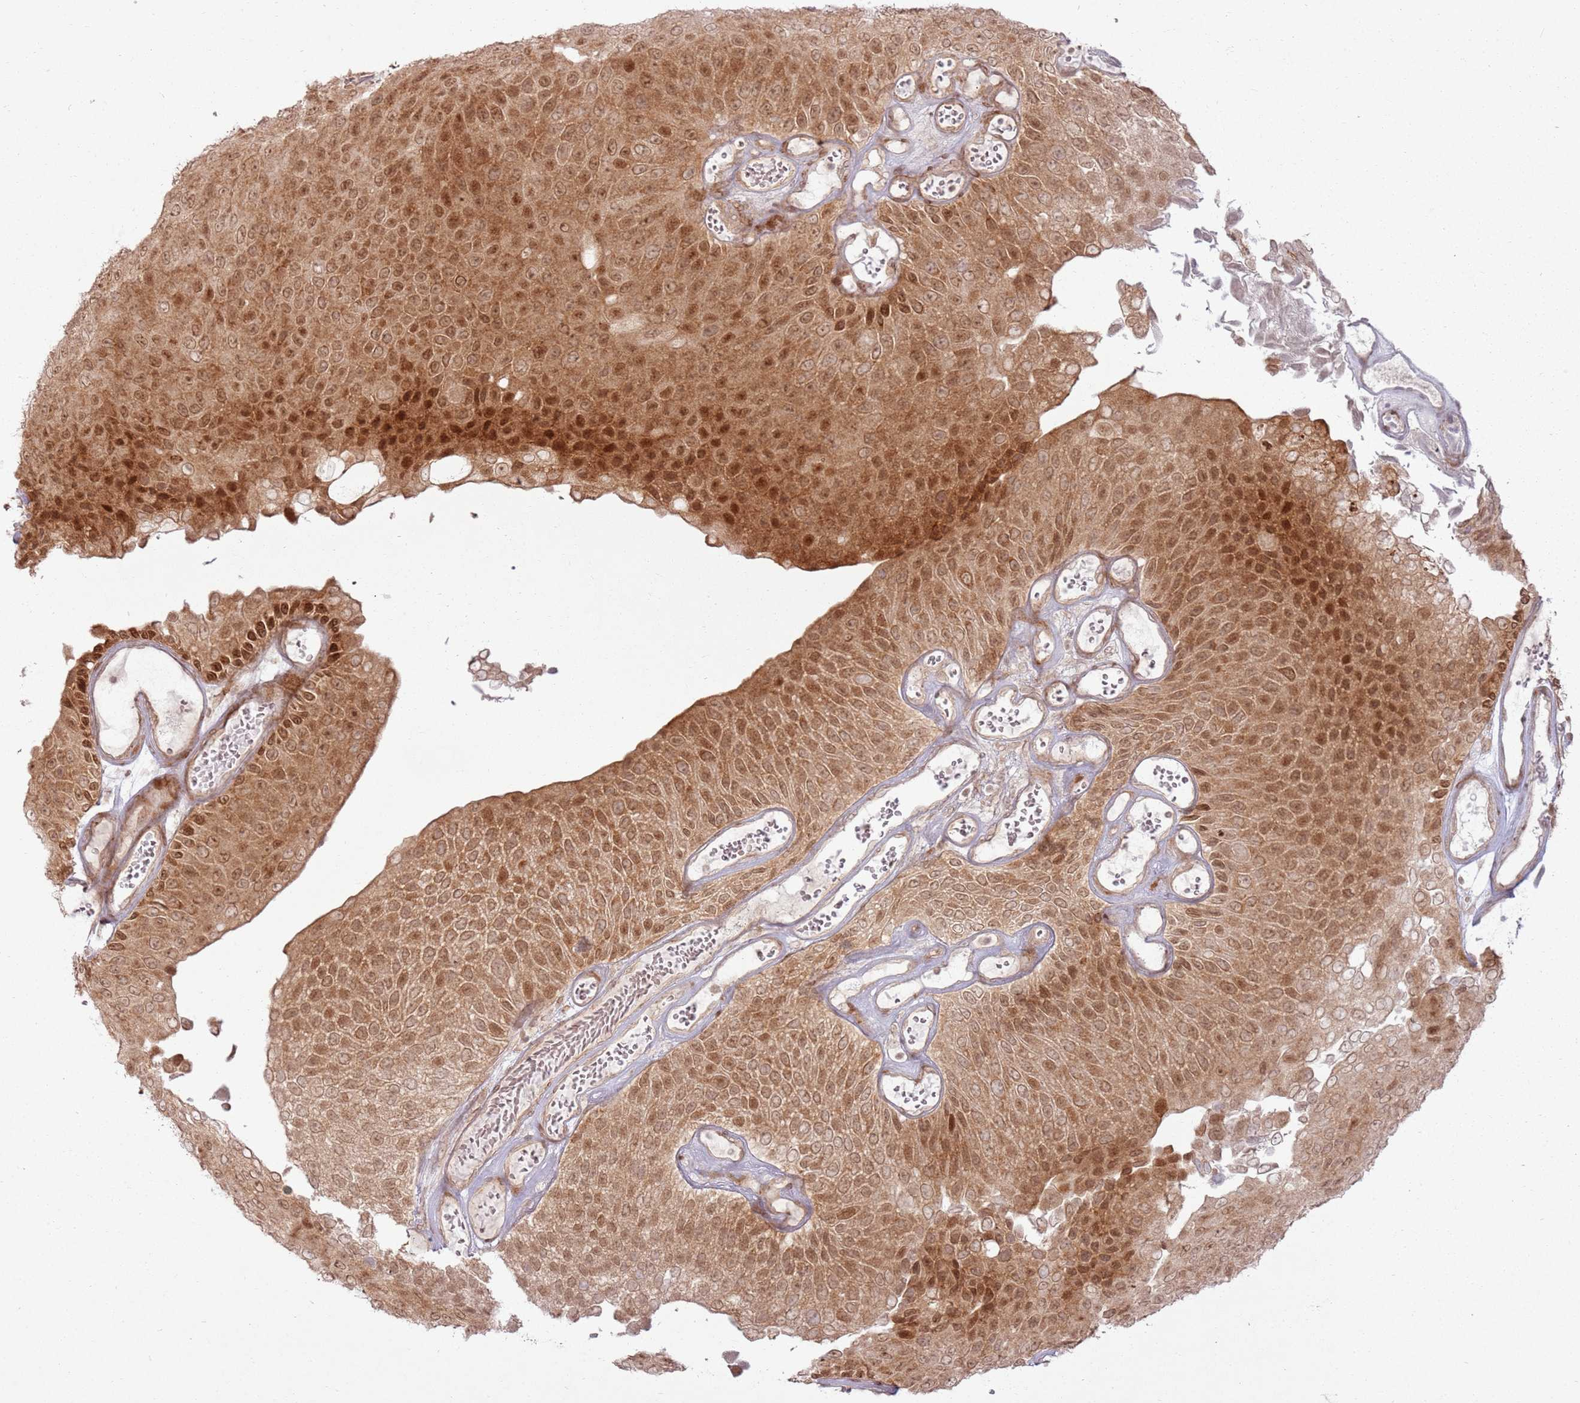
{"staining": {"intensity": "strong", "quantity": "25%-75%", "location": "cytoplasmic/membranous,nuclear"}, "tissue": "urothelial cancer", "cell_type": "Tumor cells", "image_type": "cancer", "snomed": [{"axis": "morphology", "description": "Urothelial carcinoma, Low grade"}, {"axis": "topography", "description": "Urinary bladder"}], "caption": "A brown stain highlights strong cytoplasmic/membranous and nuclear staining of a protein in urothelial cancer tumor cells.", "gene": "KLHL36", "patient": {"sex": "male", "age": 89}}